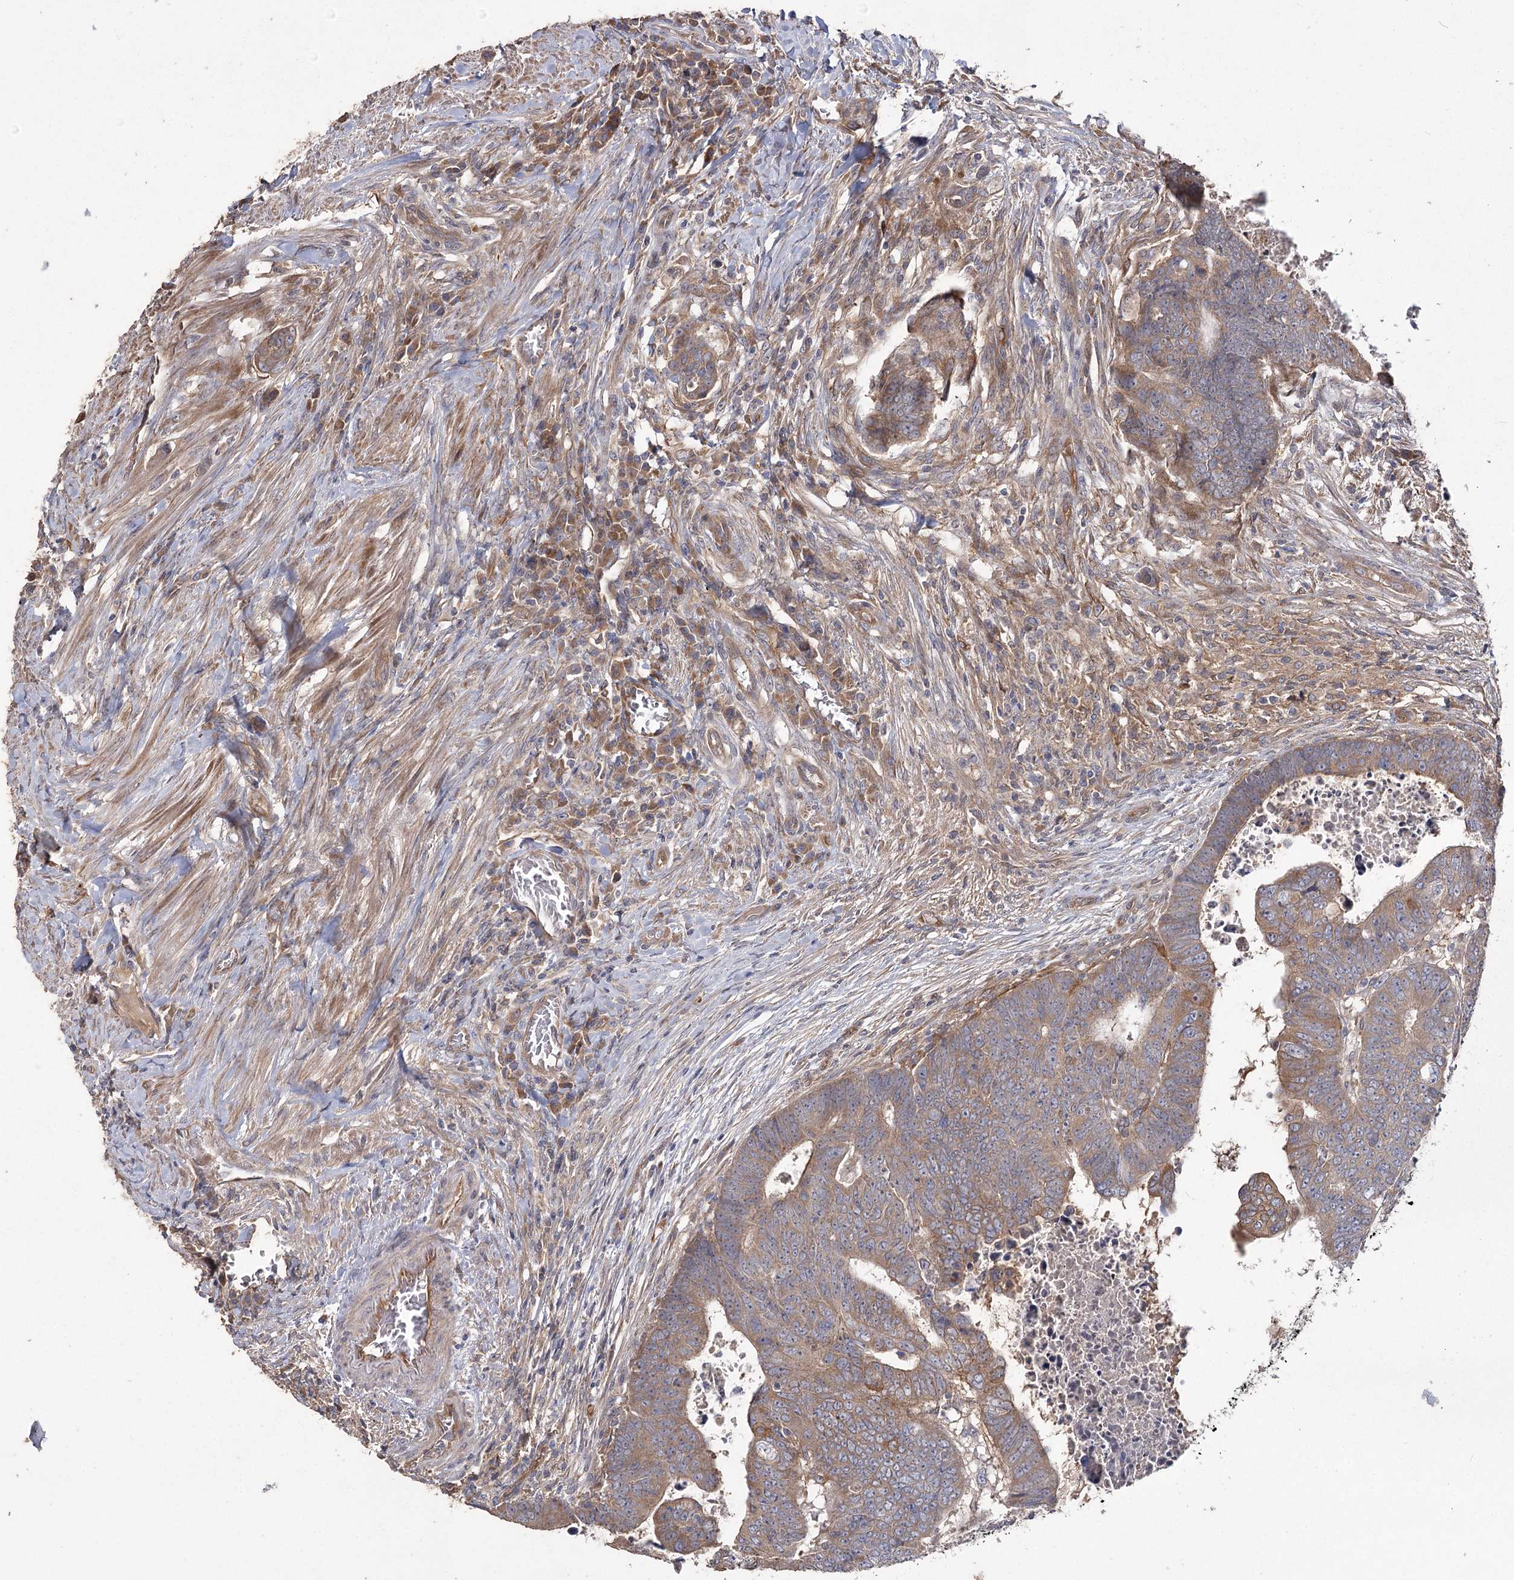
{"staining": {"intensity": "moderate", "quantity": ">75%", "location": "cytoplasmic/membranous"}, "tissue": "colorectal cancer", "cell_type": "Tumor cells", "image_type": "cancer", "snomed": [{"axis": "morphology", "description": "Normal tissue, NOS"}, {"axis": "morphology", "description": "Adenocarcinoma, NOS"}, {"axis": "topography", "description": "Rectum"}], "caption": "Immunohistochemistry photomicrograph of human colorectal adenocarcinoma stained for a protein (brown), which reveals medium levels of moderate cytoplasmic/membranous expression in approximately >75% of tumor cells.", "gene": "RIN2", "patient": {"sex": "female", "age": 65}}